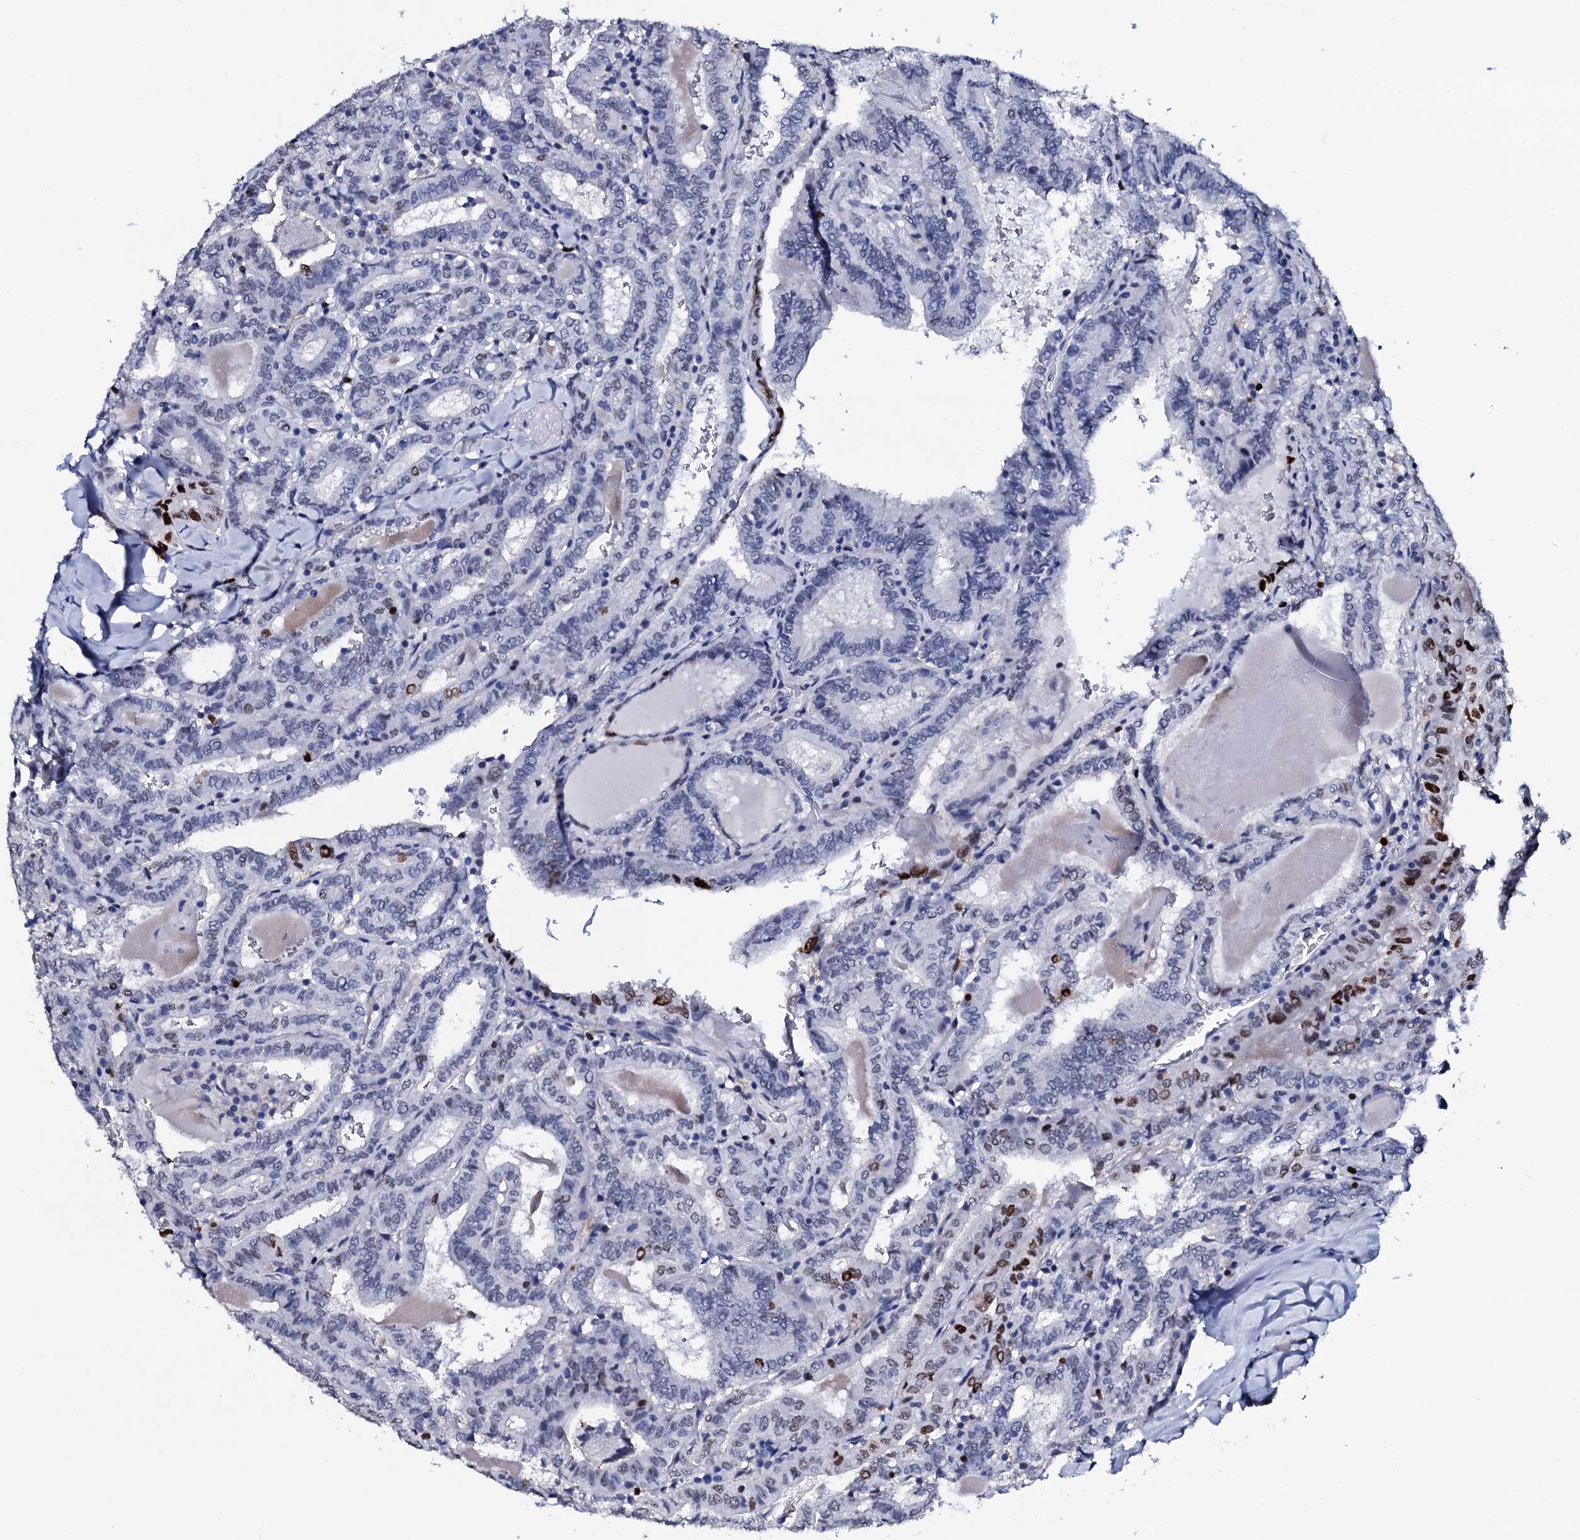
{"staining": {"intensity": "moderate", "quantity": "<25%", "location": "nuclear"}, "tissue": "thyroid cancer", "cell_type": "Tumor cells", "image_type": "cancer", "snomed": [{"axis": "morphology", "description": "Papillary adenocarcinoma, NOS"}, {"axis": "topography", "description": "Thyroid gland"}], "caption": "This photomicrograph shows IHC staining of human papillary adenocarcinoma (thyroid), with low moderate nuclear staining in approximately <25% of tumor cells.", "gene": "NPM2", "patient": {"sex": "female", "age": 72}}